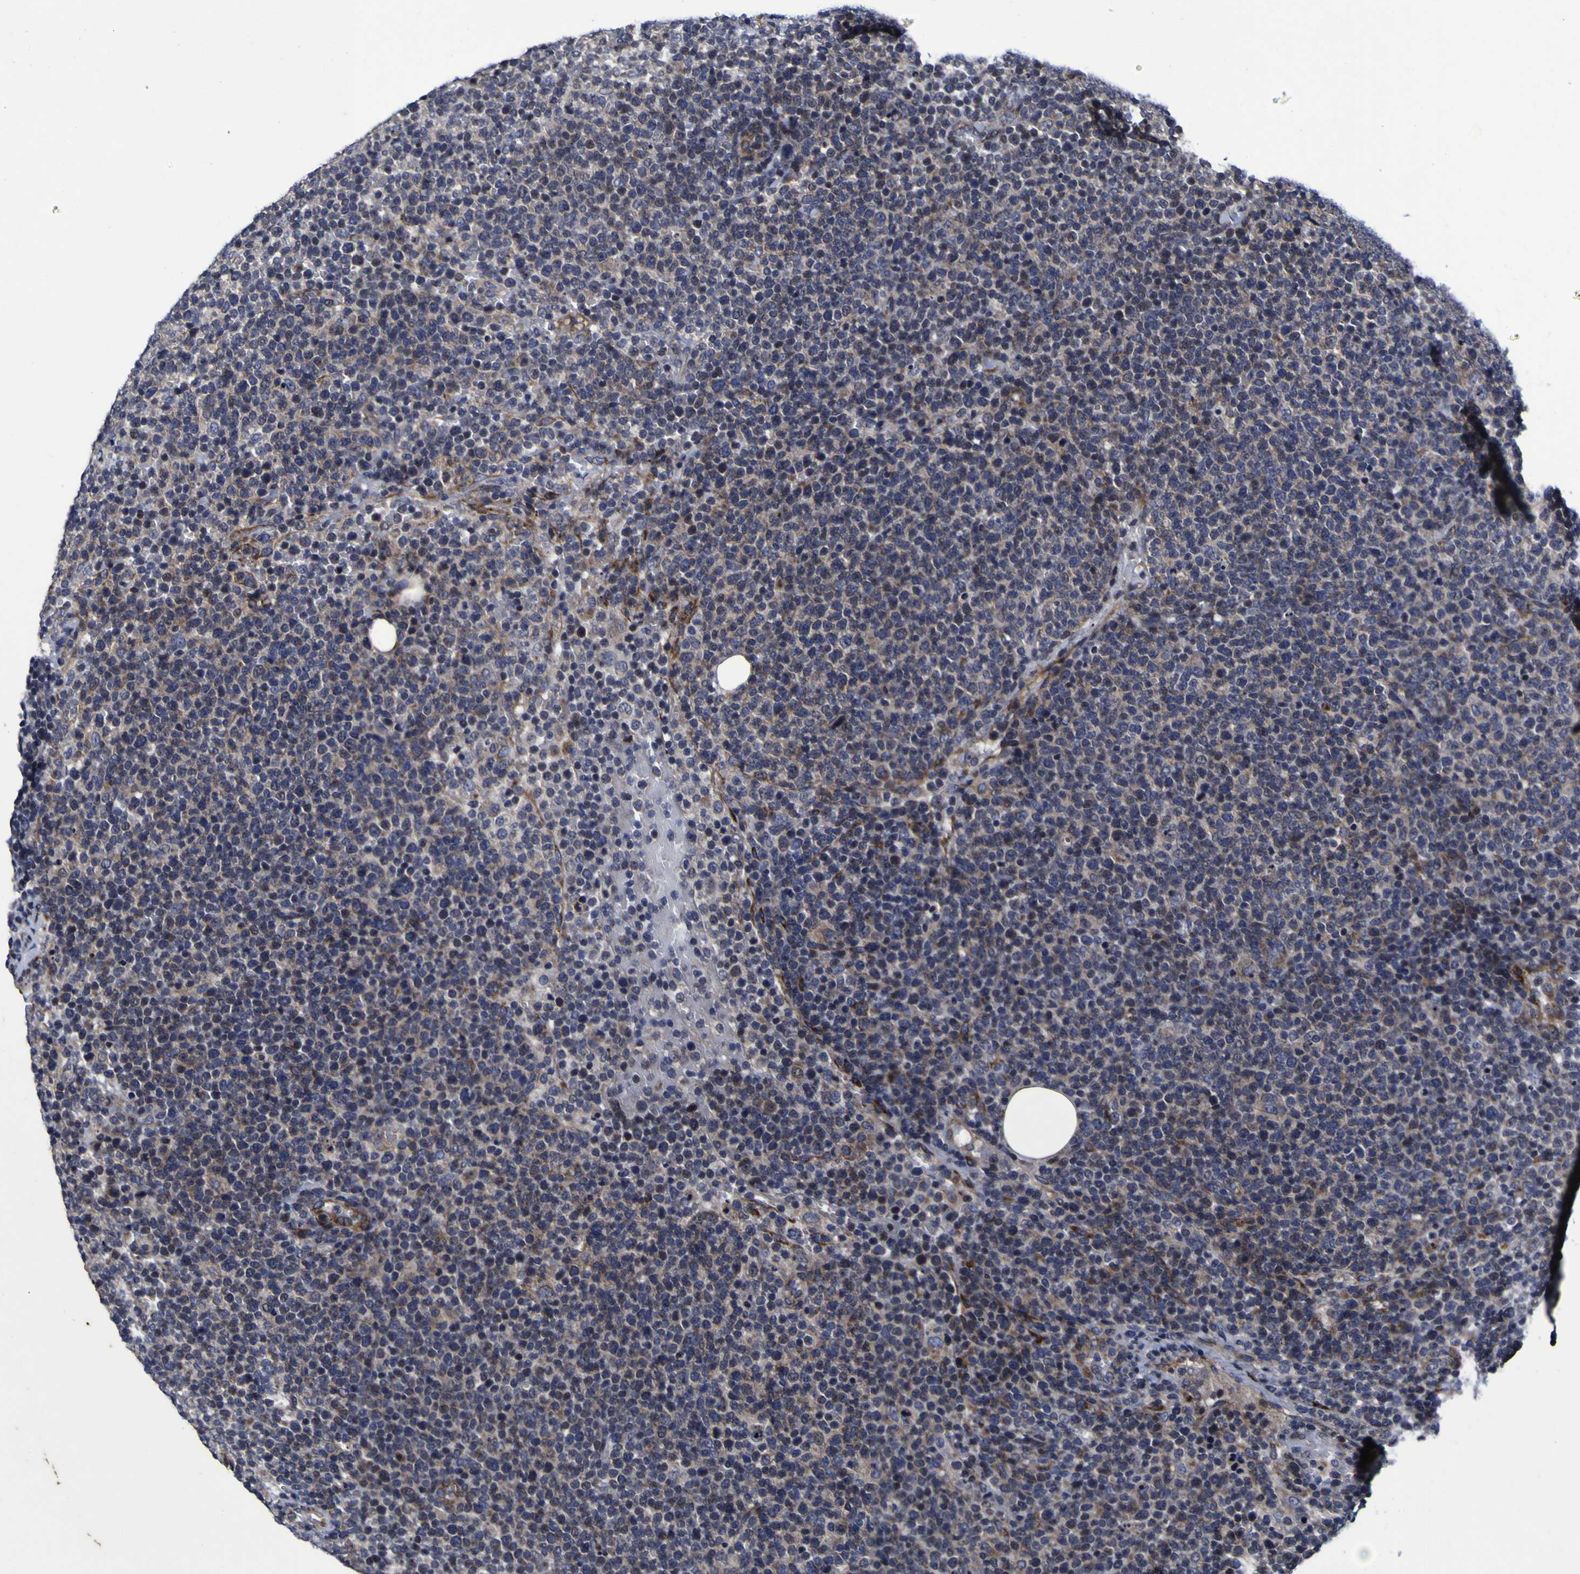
{"staining": {"intensity": "weak", "quantity": "25%-75%", "location": "cytoplasmic/membranous"}, "tissue": "lymphoma", "cell_type": "Tumor cells", "image_type": "cancer", "snomed": [{"axis": "morphology", "description": "Malignant lymphoma, non-Hodgkin's type, High grade"}, {"axis": "topography", "description": "Lymph node"}], "caption": "A brown stain highlights weak cytoplasmic/membranous positivity of a protein in human high-grade malignant lymphoma, non-Hodgkin's type tumor cells.", "gene": "P3H1", "patient": {"sex": "male", "age": 61}}